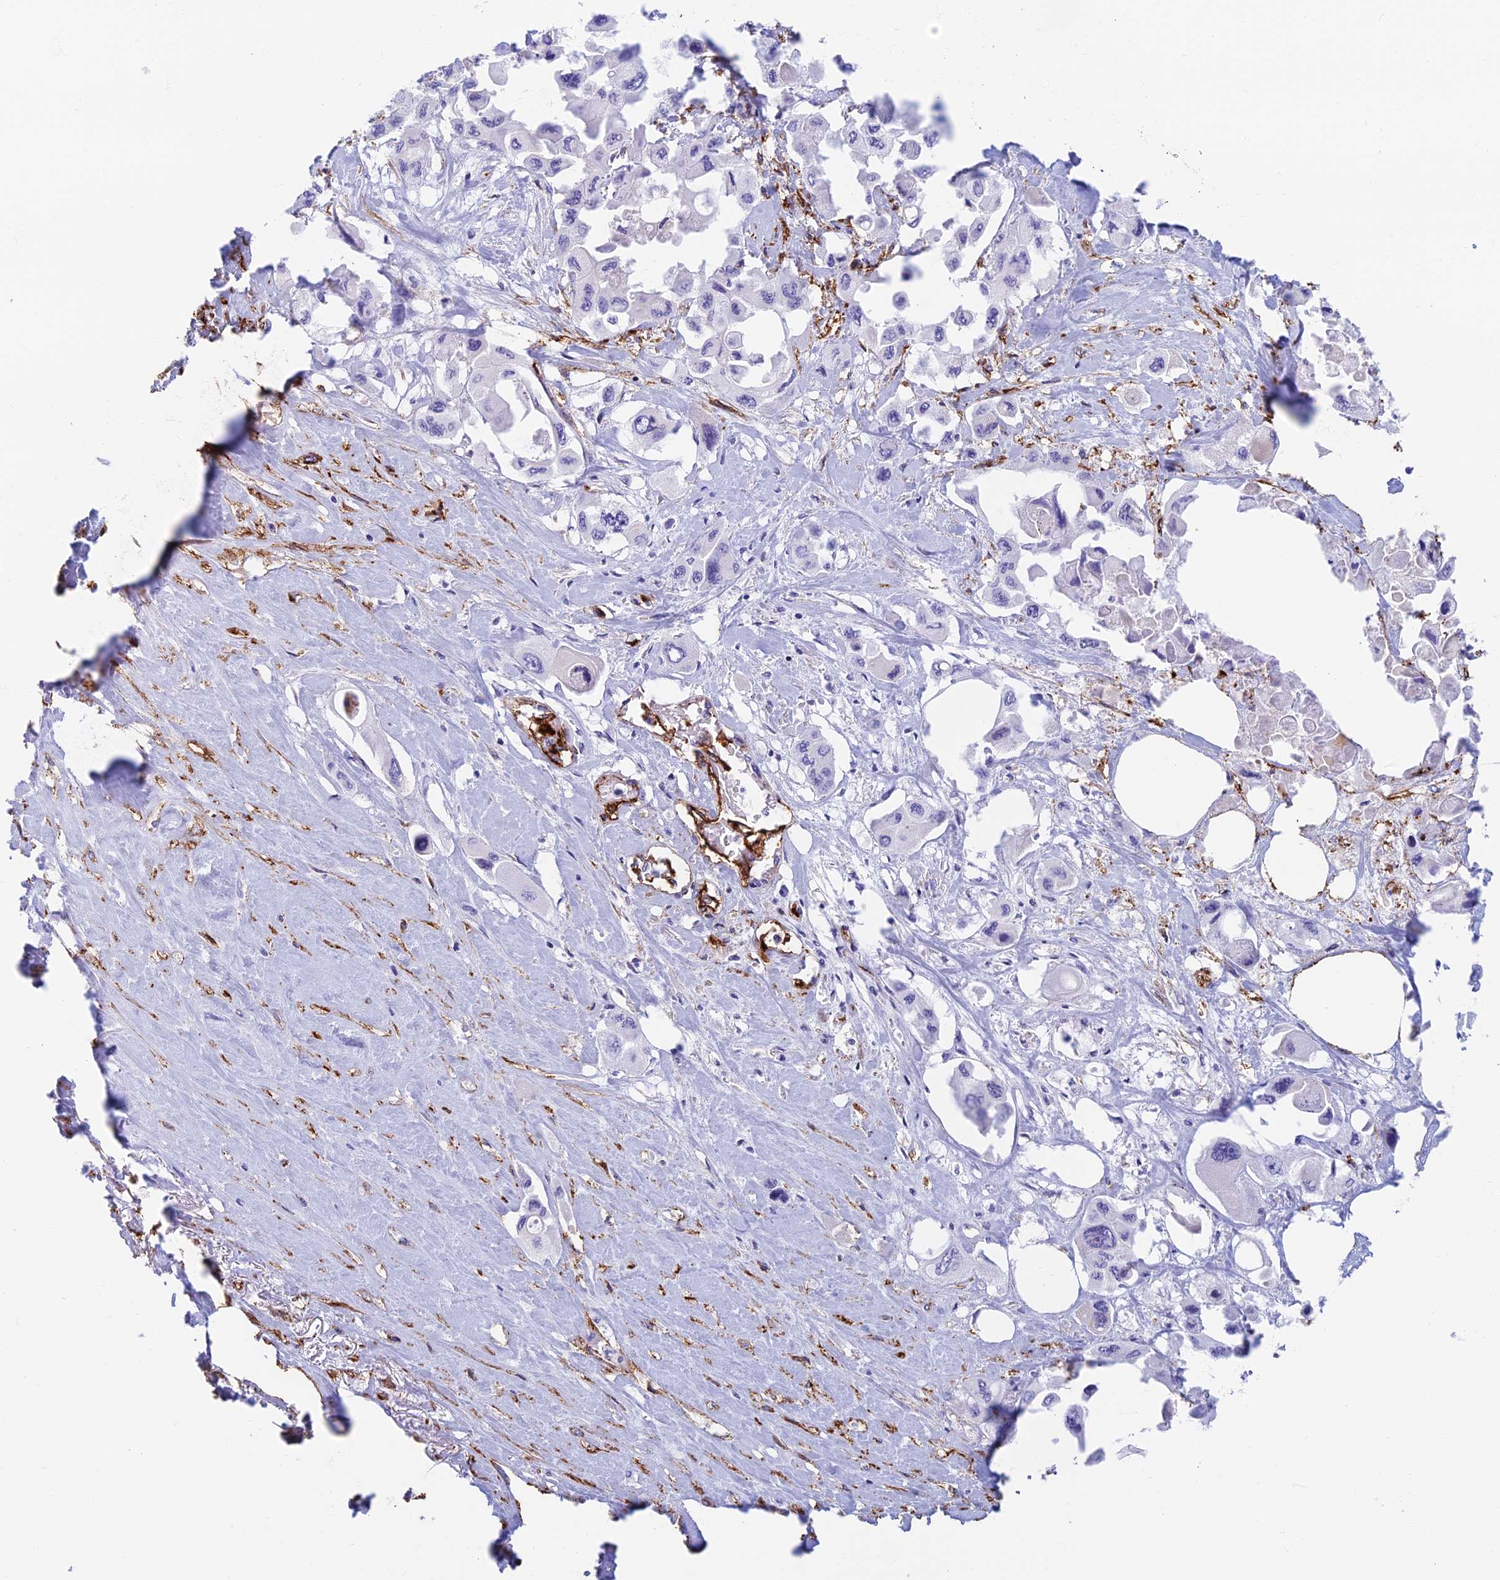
{"staining": {"intensity": "negative", "quantity": "none", "location": "none"}, "tissue": "pancreatic cancer", "cell_type": "Tumor cells", "image_type": "cancer", "snomed": [{"axis": "morphology", "description": "Adenocarcinoma, NOS"}, {"axis": "topography", "description": "Pancreas"}], "caption": "Immunohistochemical staining of adenocarcinoma (pancreatic) exhibits no significant positivity in tumor cells. (Stains: DAB (3,3'-diaminobenzidine) immunohistochemistry (IHC) with hematoxylin counter stain, Microscopy: brightfield microscopy at high magnification).", "gene": "ETFRF1", "patient": {"sex": "male", "age": 92}}